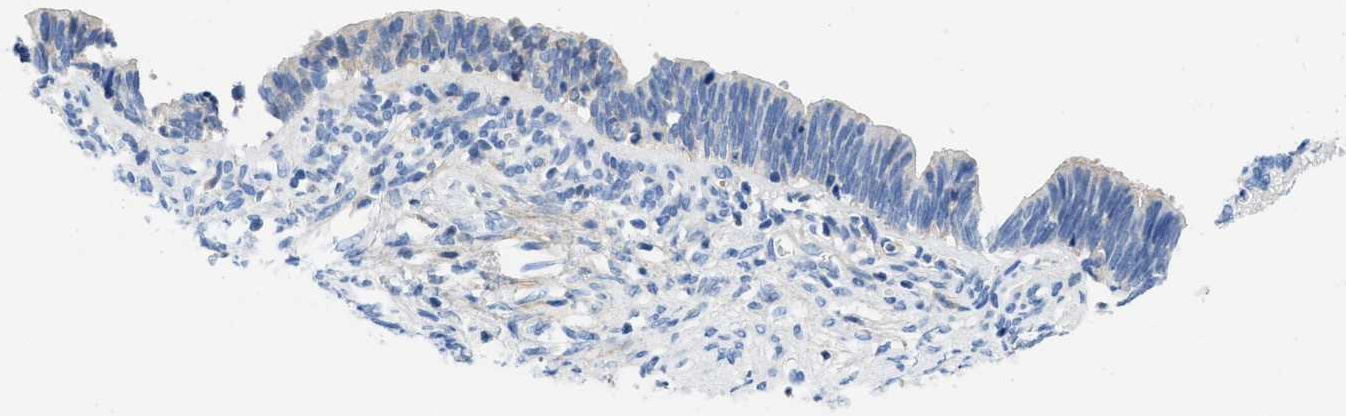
{"staining": {"intensity": "negative", "quantity": "none", "location": "none"}, "tissue": "cervical cancer", "cell_type": "Tumor cells", "image_type": "cancer", "snomed": [{"axis": "morphology", "description": "Adenocarcinoma, NOS"}, {"axis": "topography", "description": "Cervix"}], "caption": "An immunohistochemistry histopathology image of cervical adenocarcinoma is shown. There is no staining in tumor cells of cervical adenocarcinoma. (Brightfield microscopy of DAB IHC at high magnification).", "gene": "COL3A1", "patient": {"sex": "female", "age": 44}}